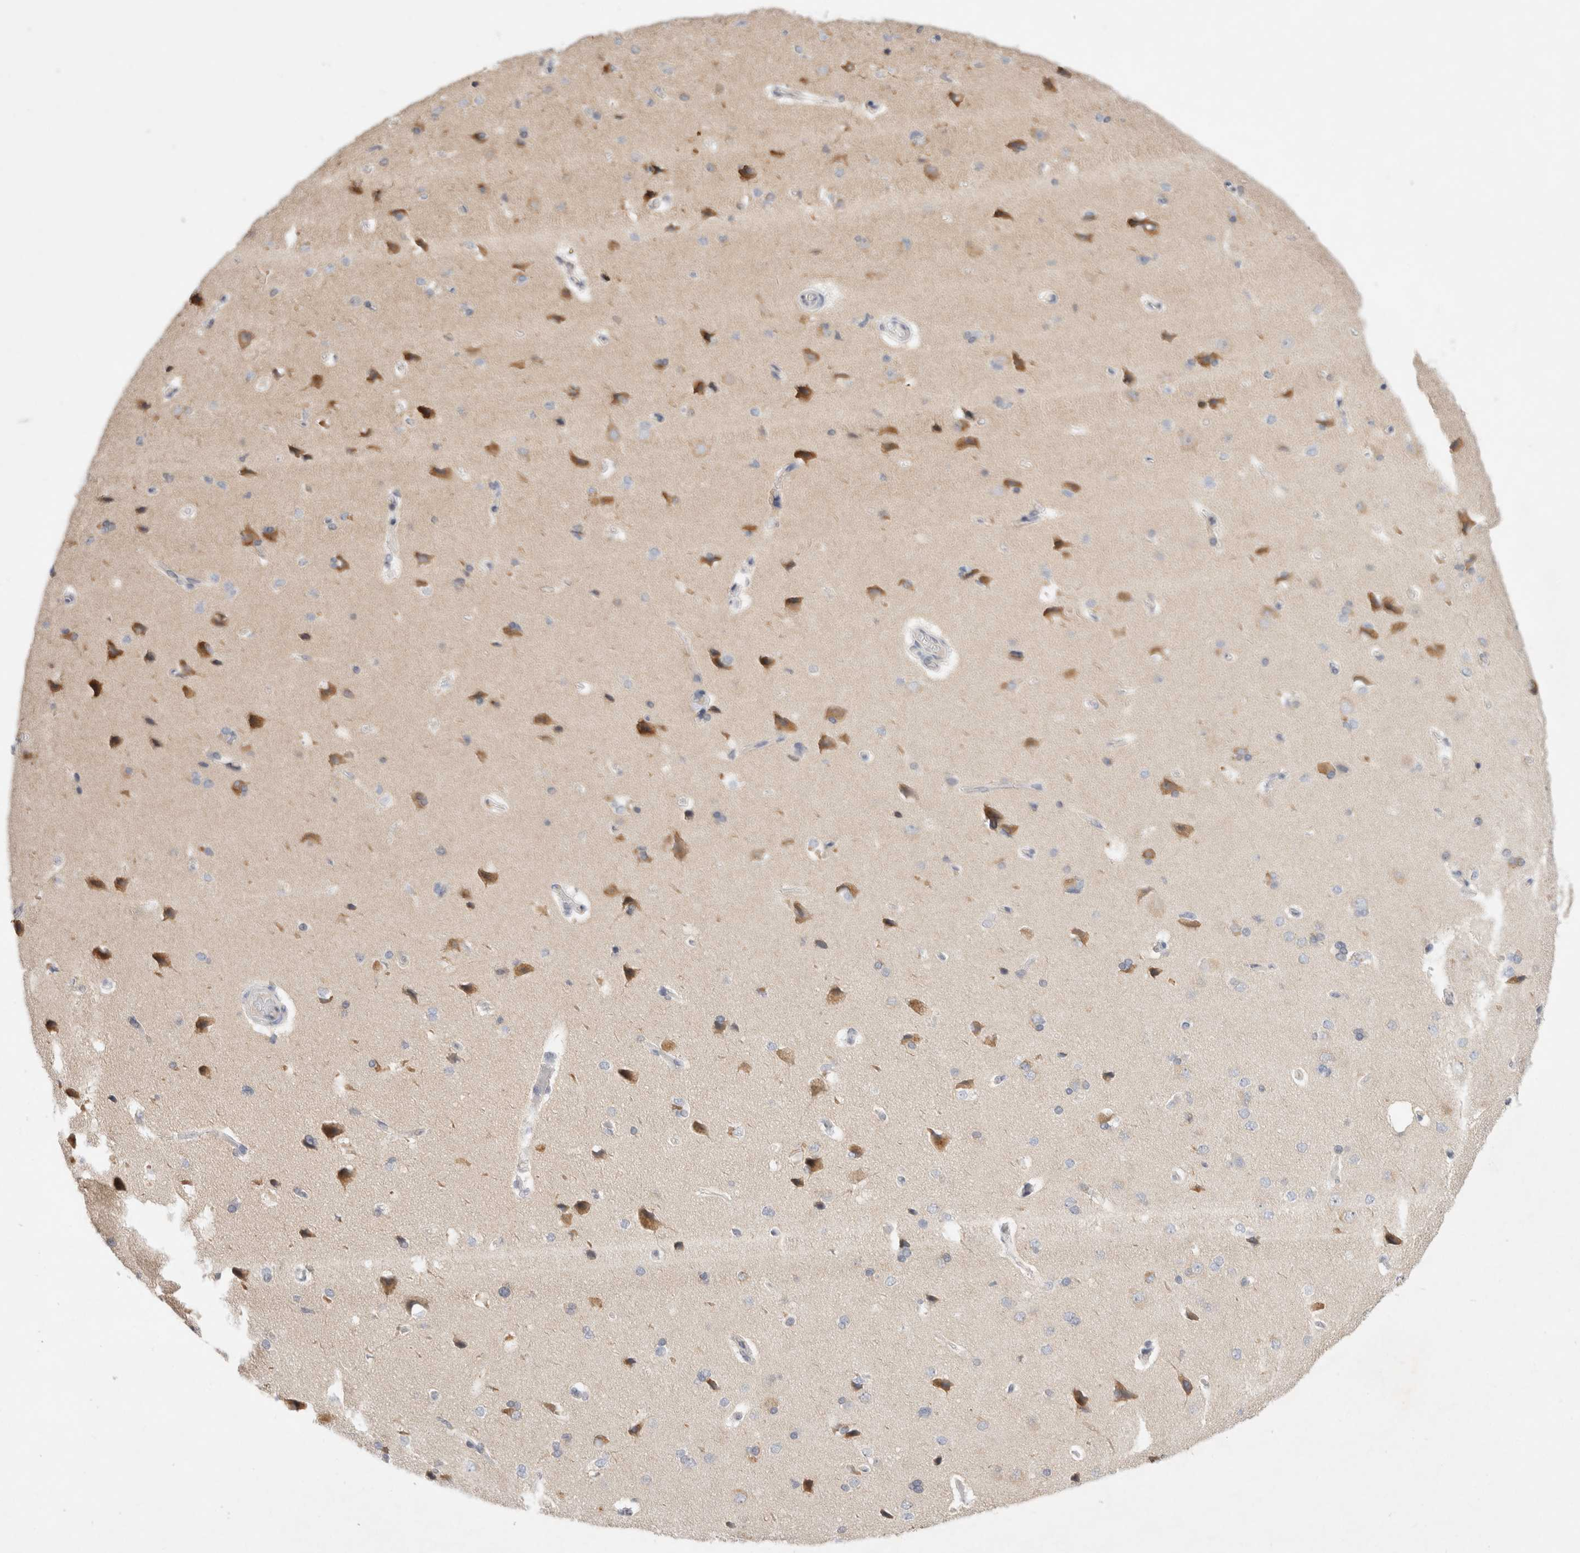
{"staining": {"intensity": "negative", "quantity": "none", "location": "none"}, "tissue": "cerebral cortex", "cell_type": "Endothelial cells", "image_type": "normal", "snomed": [{"axis": "morphology", "description": "Normal tissue, NOS"}, {"axis": "topography", "description": "Cerebral cortex"}], "caption": "IHC of benign human cerebral cortex exhibits no expression in endothelial cells.", "gene": "NEDD4L", "patient": {"sex": "male", "age": 62}}